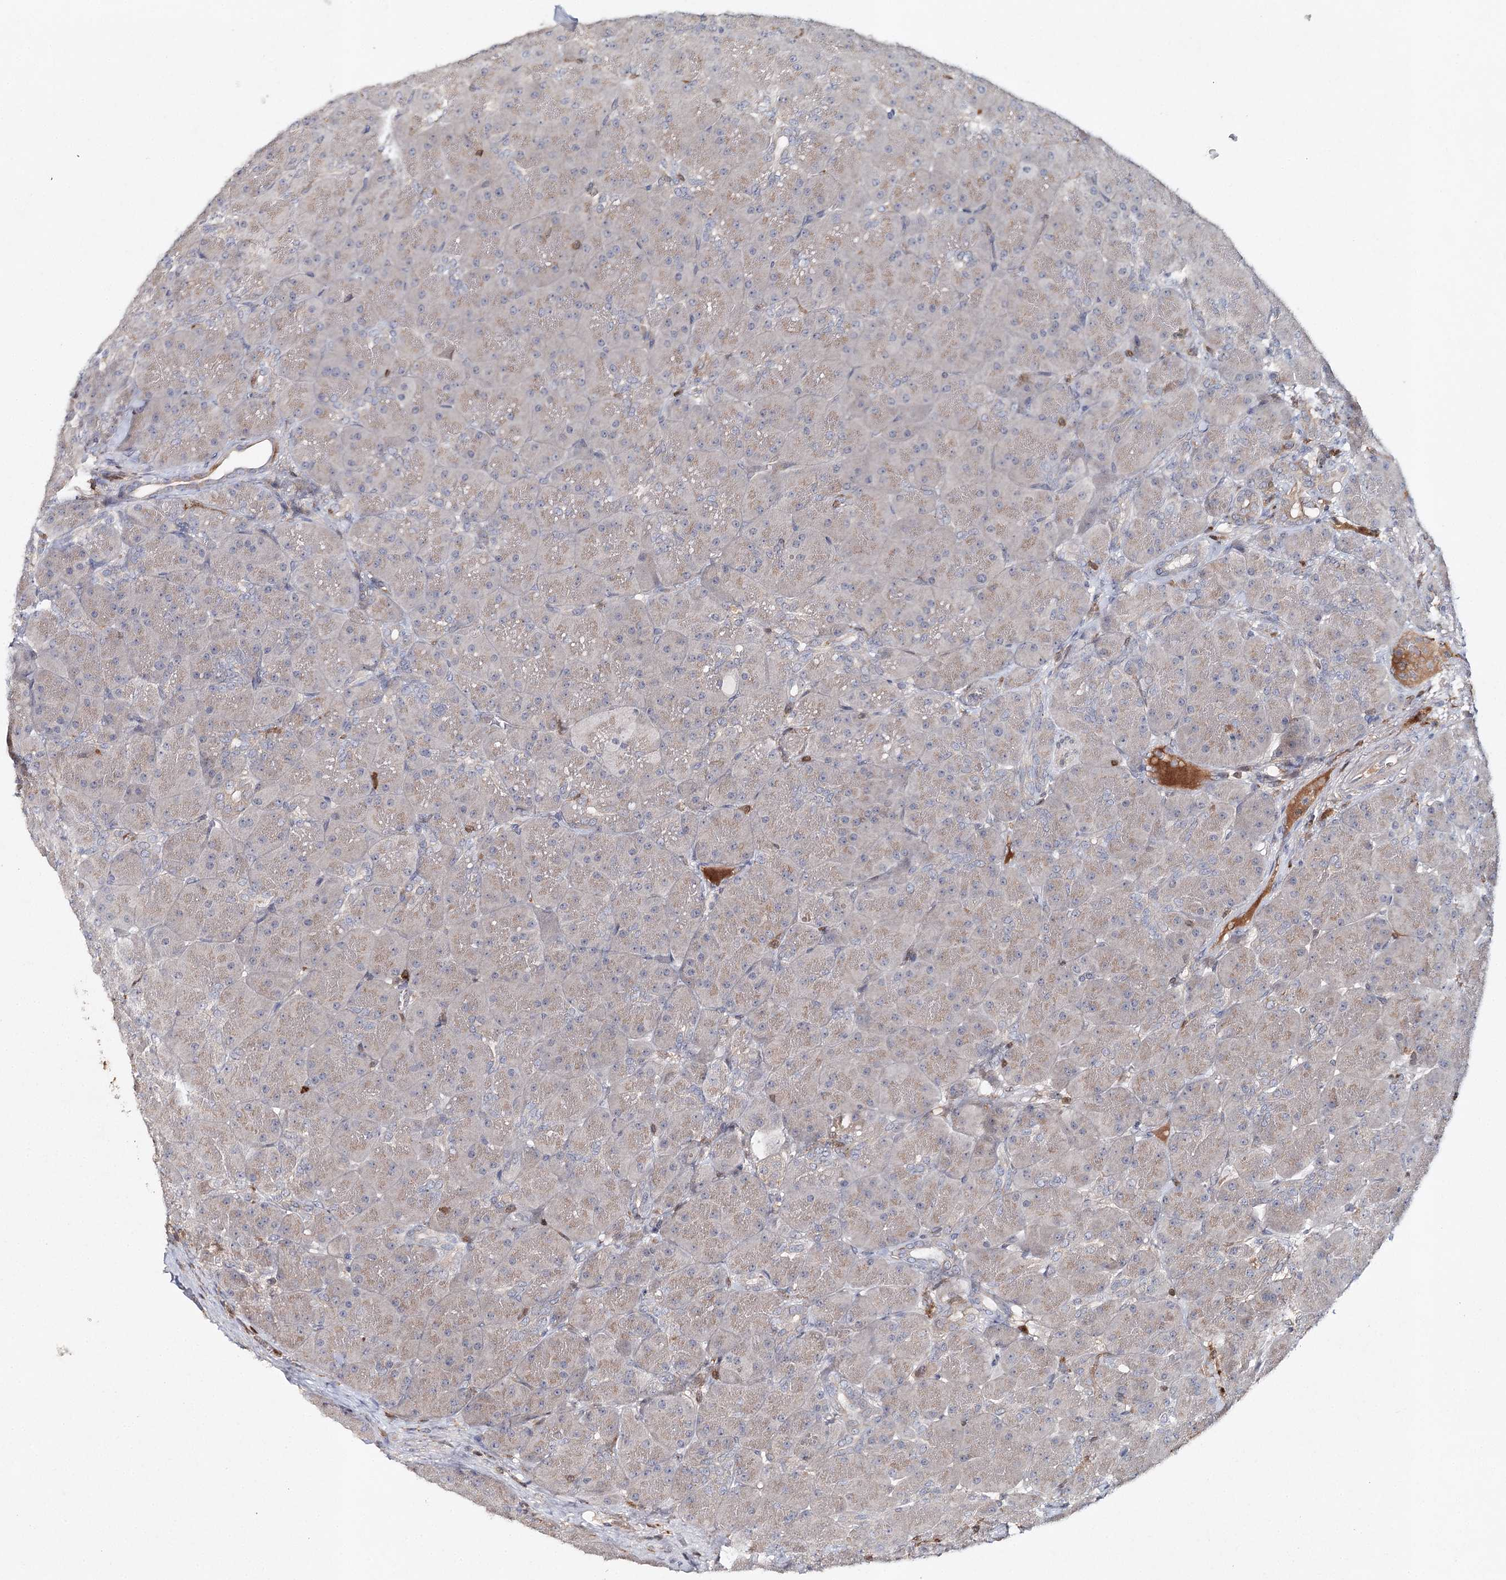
{"staining": {"intensity": "moderate", "quantity": "<25%", "location": "cytoplasmic/membranous"}, "tissue": "pancreas", "cell_type": "Exocrine glandular cells", "image_type": "normal", "snomed": [{"axis": "morphology", "description": "Normal tissue, NOS"}, {"axis": "topography", "description": "Pancreas"}], "caption": "Normal pancreas exhibits moderate cytoplasmic/membranous staining in about <25% of exocrine glandular cells.", "gene": "SLC41A2", "patient": {"sex": "male", "age": 66}}